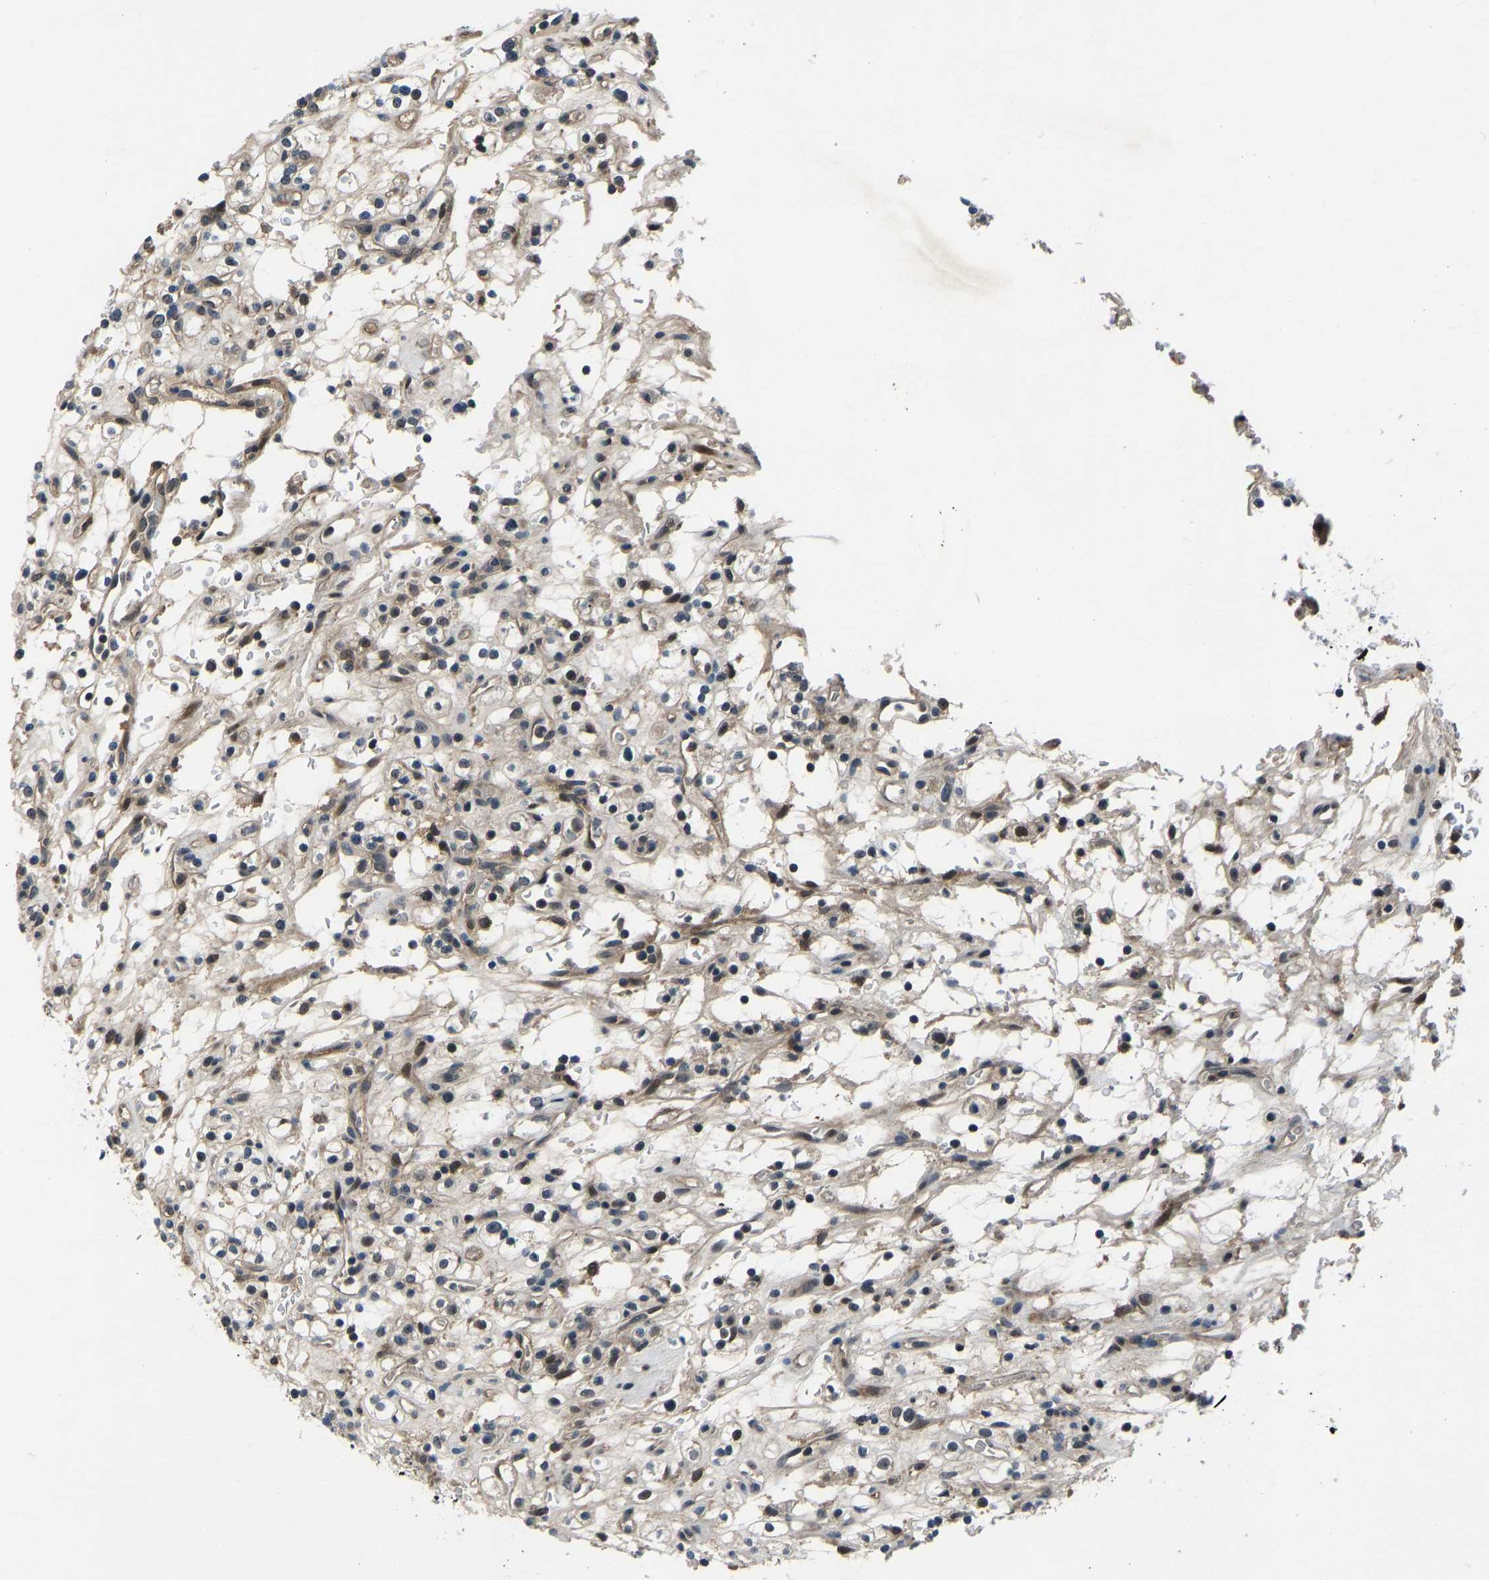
{"staining": {"intensity": "moderate", "quantity": "25%-75%", "location": "nuclear"}, "tissue": "renal cancer", "cell_type": "Tumor cells", "image_type": "cancer", "snomed": [{"axis": "morphology", "description": "Normal tissue, NOS"}, {"axis": "morphology", "description": "Adenocarcinoma, NOS"}, {"axis": "topography", "description": "Kidney"}], "caption": "Human renal cancer (adenocarcinoma) stained with a protein marker displays moderate staining in tumor cells.", "gene": "RLIM", "patient": {"sex": "female", "age": 72}}